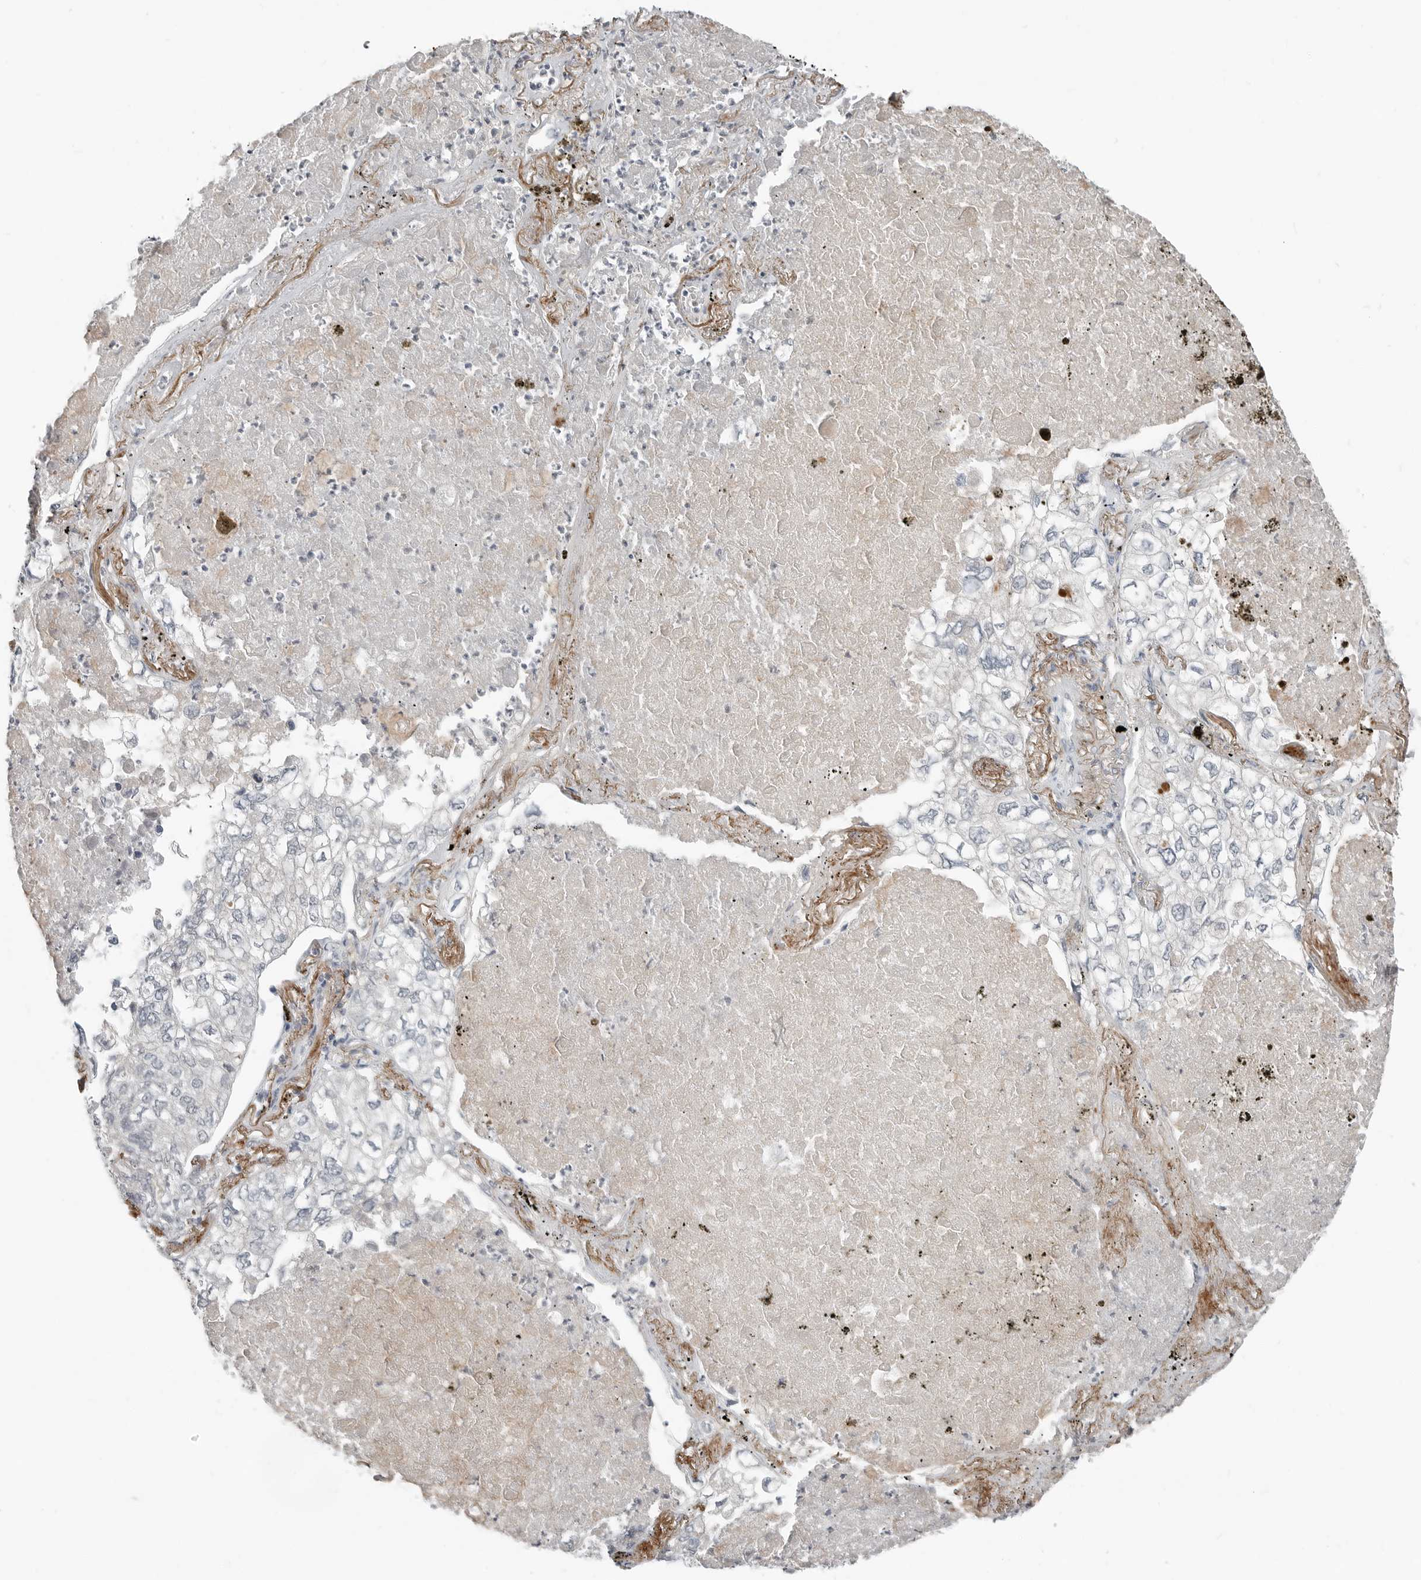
{"staining": {"intensity": "negative", "quantity": "none", "location": "none"}, "tissue": "lung cancer", "cell_type": "Tumor cells", "image_type": "cancer", "snomed": [{"axis": "morphology", "description": "Adenocarcinoma, NOS"}, {"axis": "topography", "description": "Lung"}], "caption": "High power microscopy photomicrograph of an immunohistochemistry photomicrograph of lung adenocarcinoma, revealing no significant expression in tumor cells.", "gene": "FCRLB", "patient": {"sex": "male", "age": 65}}